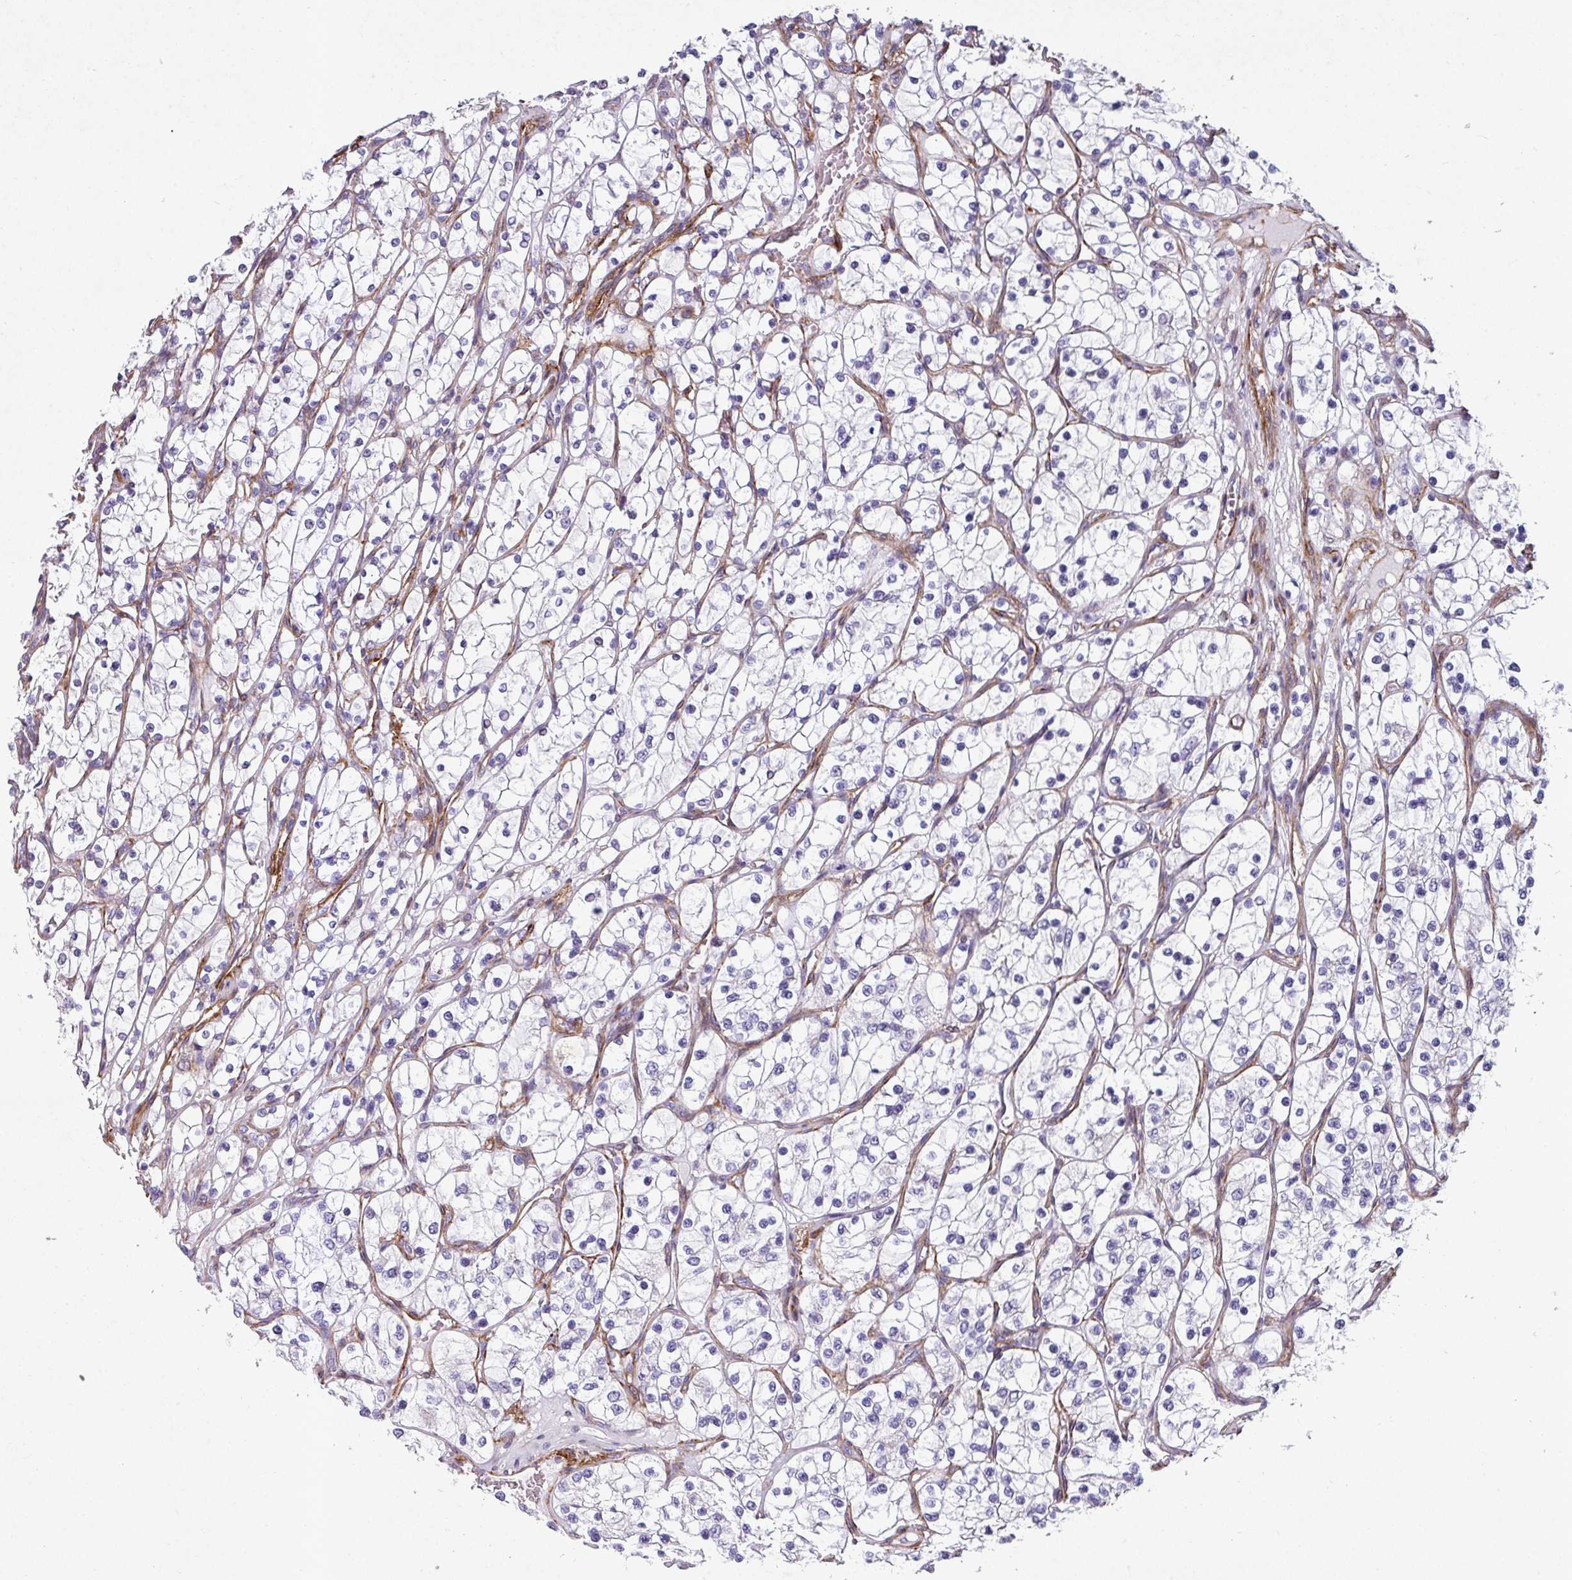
{"staining": {"intensity": "negative", "quantity": "none", "location": "none"}, "tissue": "renal cancer", "cell_type": "Tumor cells", "image_type": "cancer", "snomed": [{"axis": "morphology", "description": "Adenocarcinoma, NOS"}, {"axis": "topography", "description": "Kidney"}], "caption": "High power microscopy micrograph of an immunohistochemistry photomicrograph of adenocarcinoma (renal), revealing no significant expression in tumor cells.", "gene": "ATP2C2", "patient": {"sex": "female", "age": 69}}